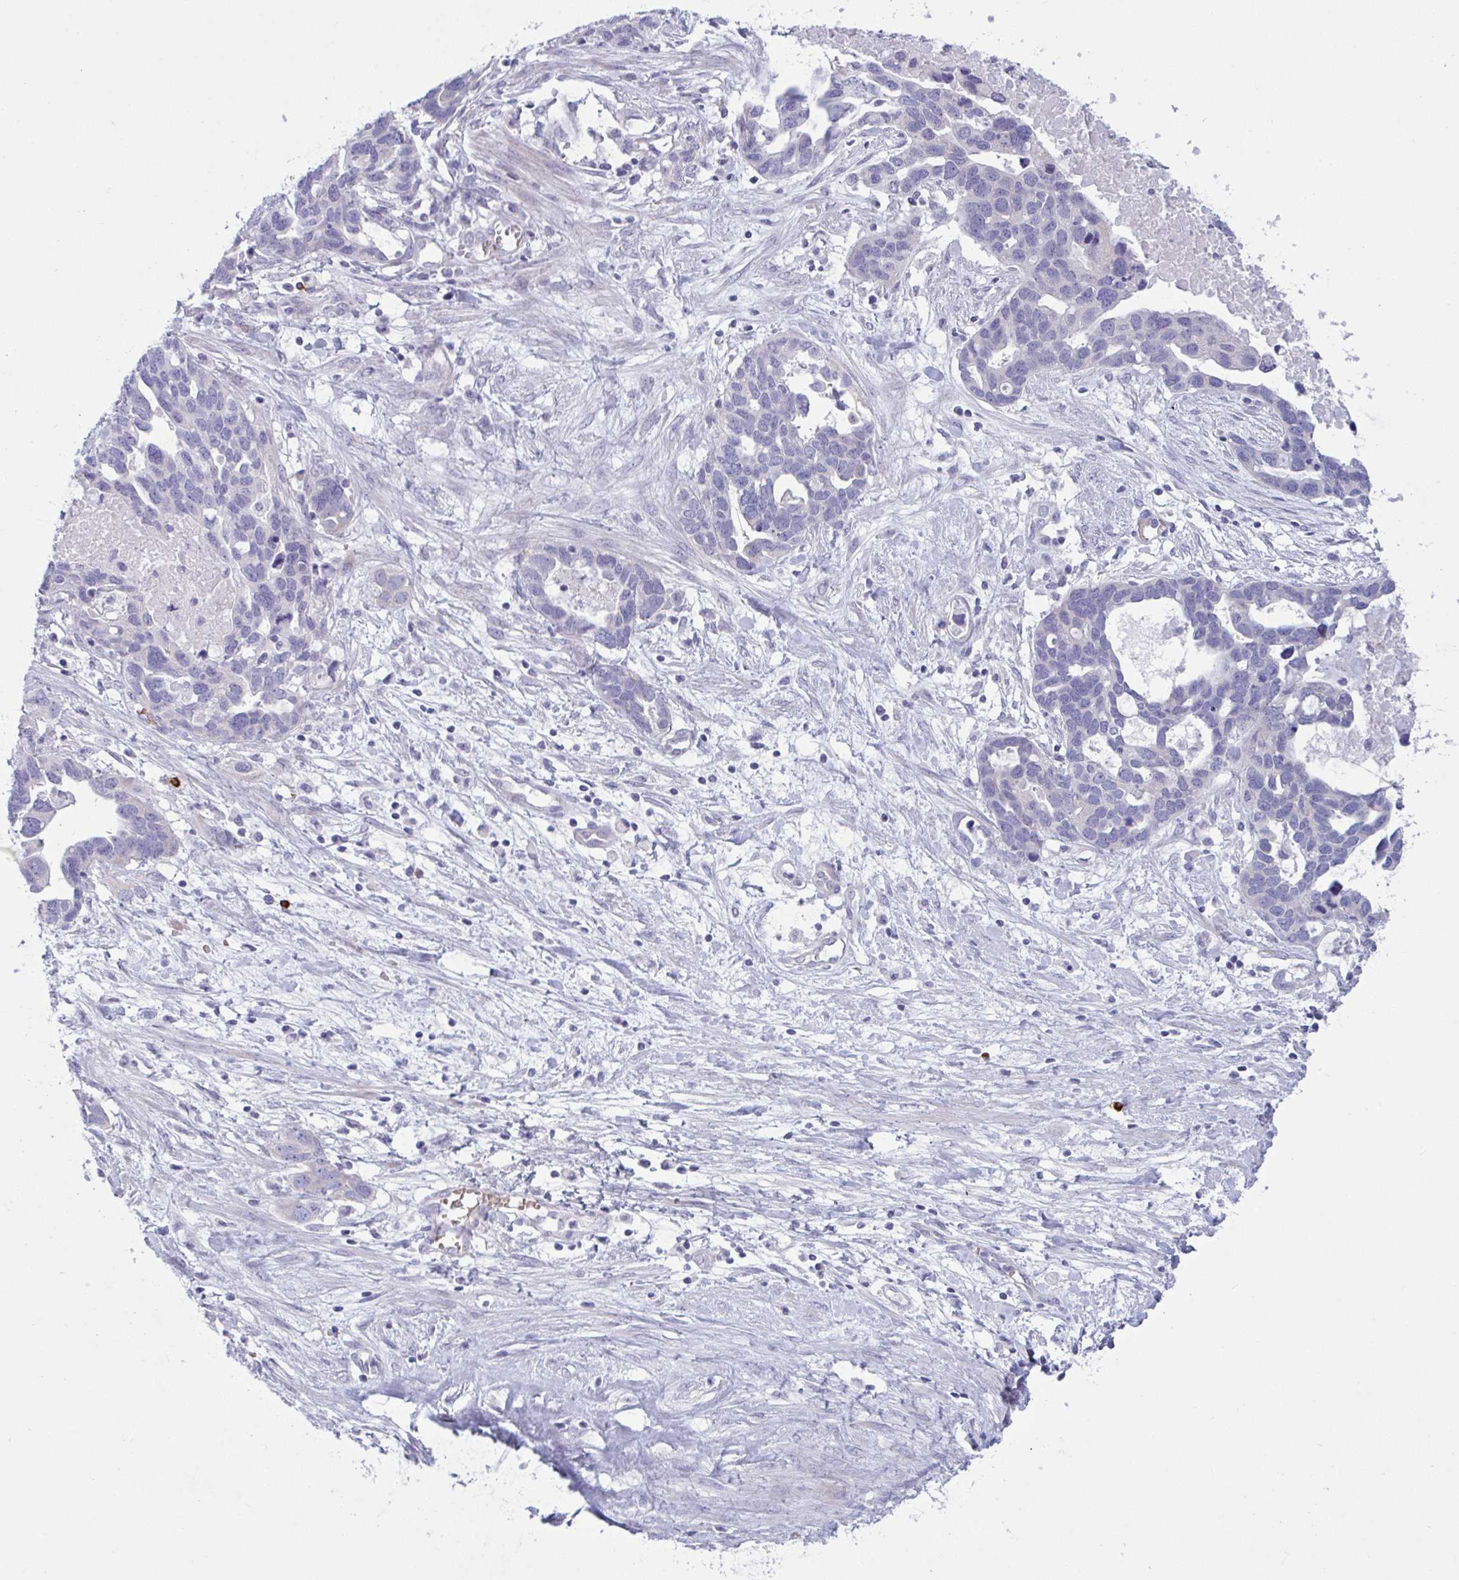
{"staining": {"intensity": "negative", "quantity": "none", "location": "none"}, "tissue": "ovarian cancer", "cell_type": "Tumor cells", "image_type": "cancer", "snomed": [{"axis": "morphology", "description": "Cystadenocarcinoma, serous, NOS"}, {"axis": "topography", "description": "Ovary"}], "caption": "There is no significant staining in tumor cells of ovarian serous cystadenocarcinoma.", "gene": "ZNF684", "patient": {"sex": "female", "age": 54}}